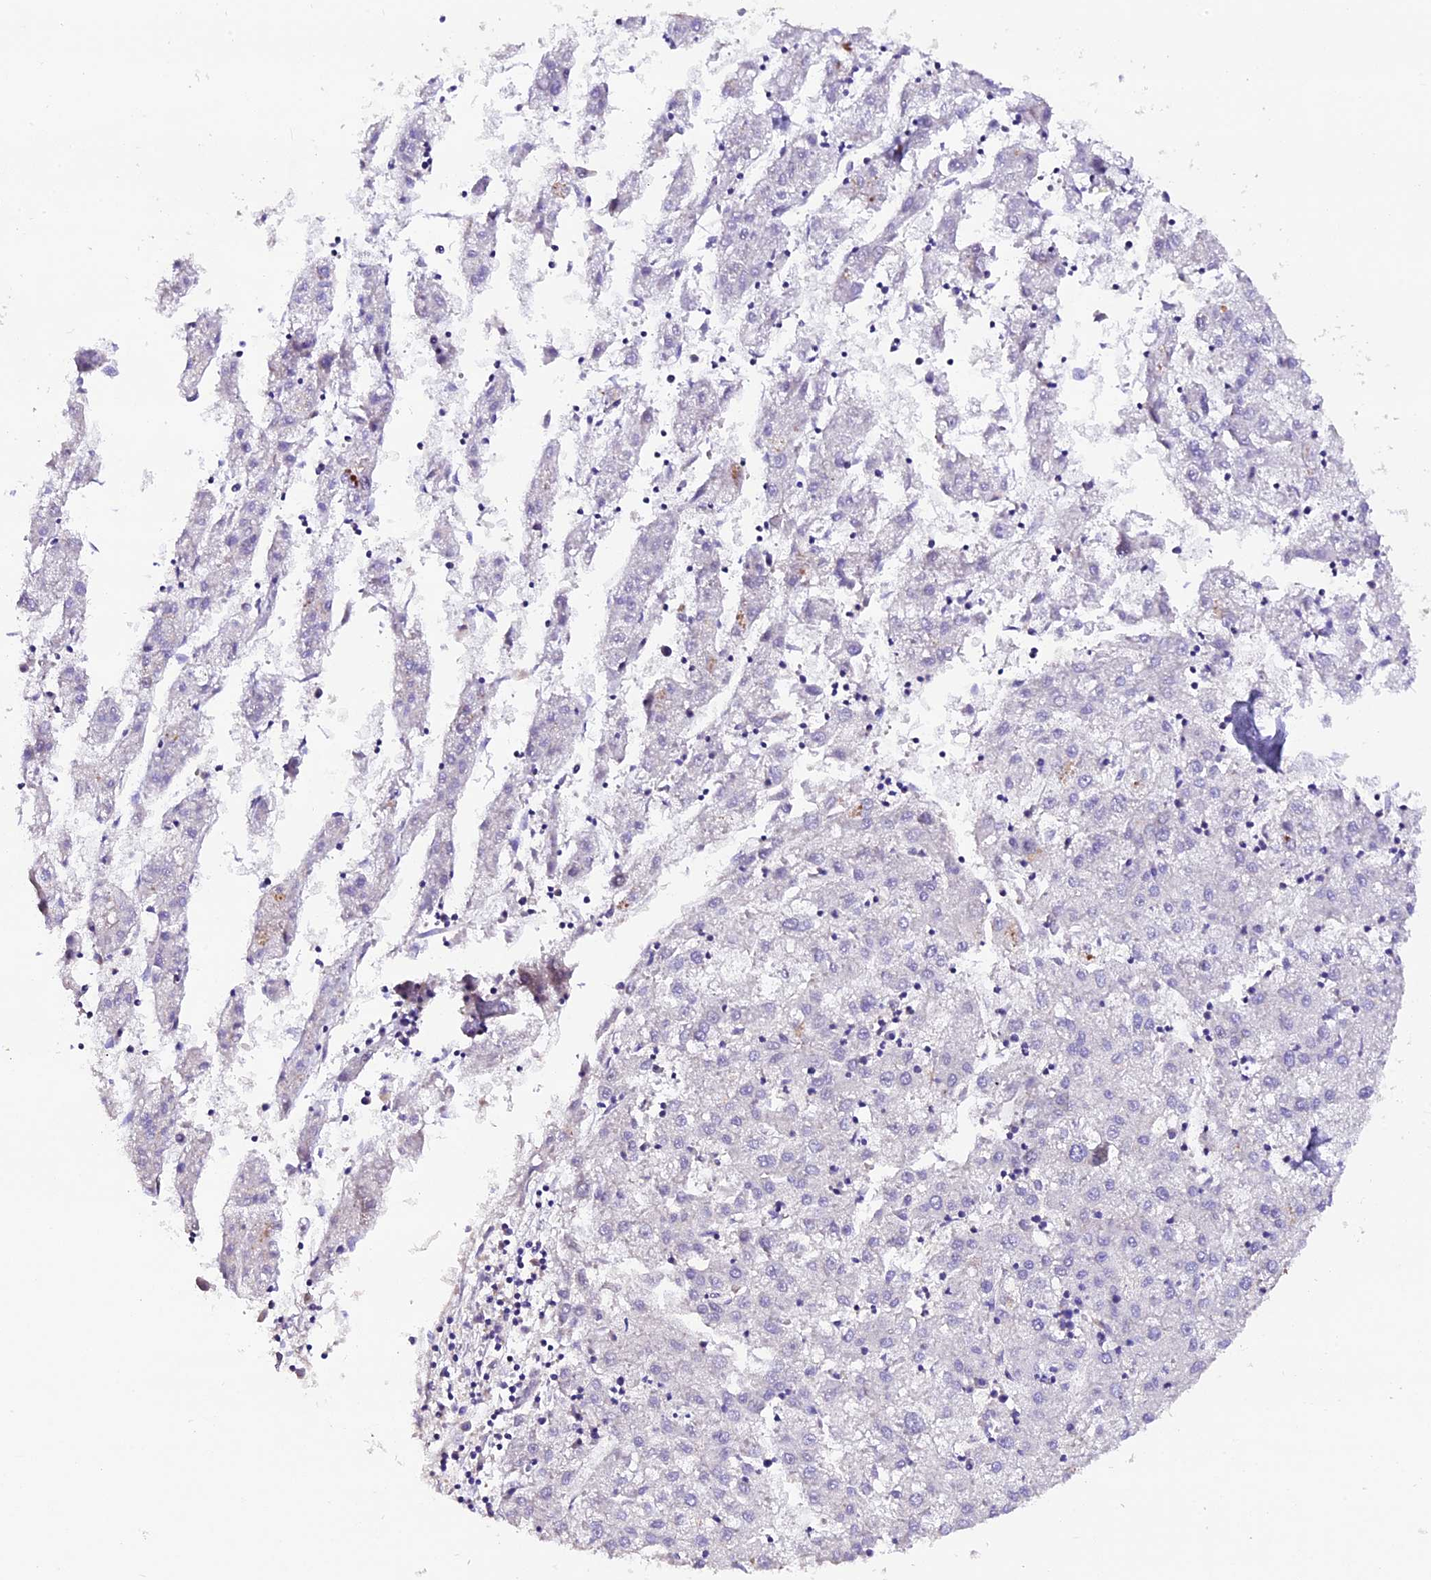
{"staining": {"intensity": "negative", "quantity": "none", "location": "none"}, "tissue": "liver cancer", "cell_type": "Tumor cells", "image_type": "cancer", "snomed": [{"axis": "morphology", "description": "Carcinoma, Hepatocellular, NOS"}, {"axis": "topography", "description": "Liver"}], "caption": "This is an IHC micrograph of human liver cancer (hepatocellular carcinoma). There is no expression in tumor cells.", "gene": "MEX3B", "patient": {"sex": "male", "age": 72}}